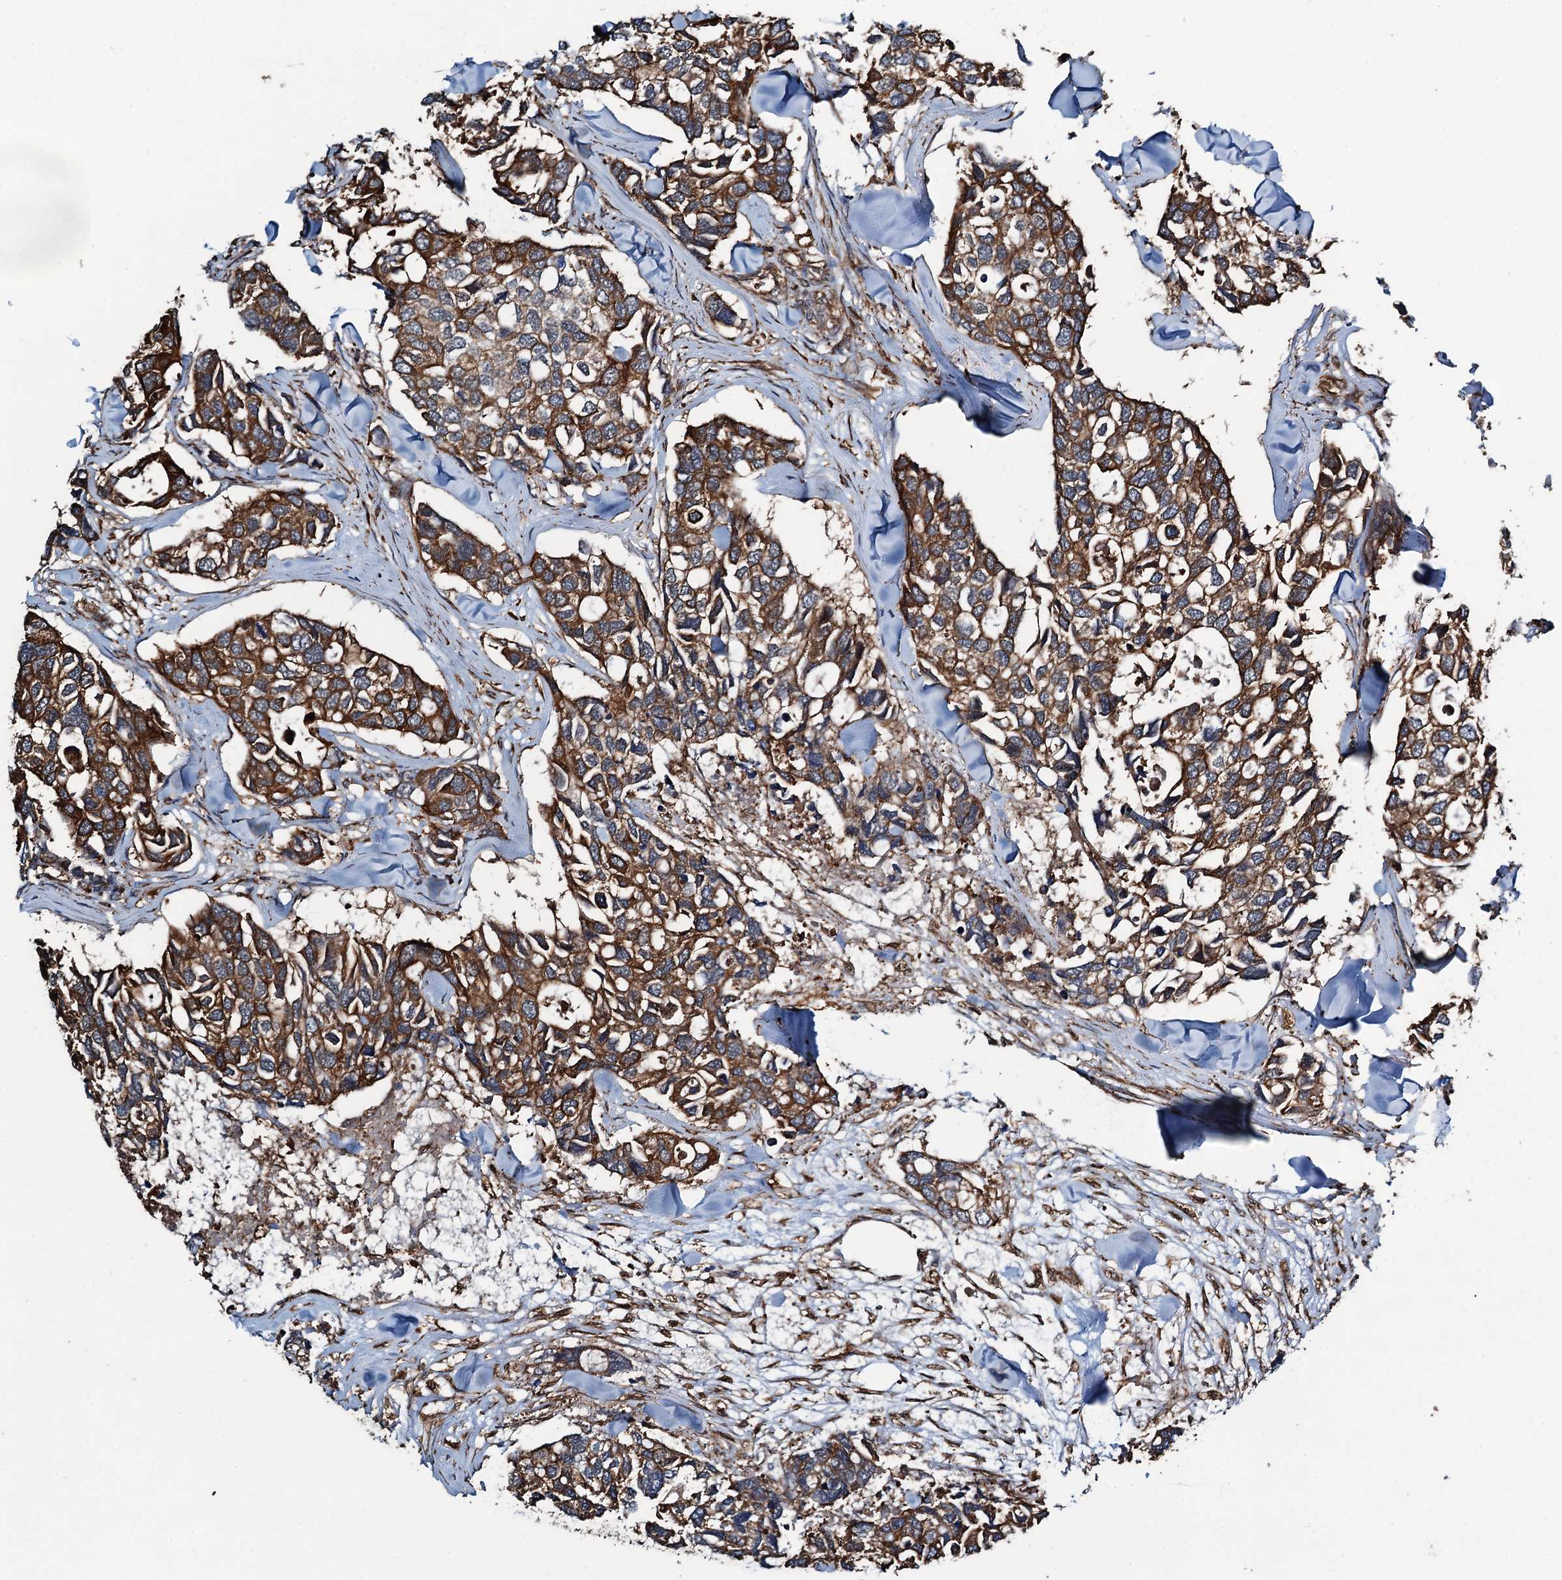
{"staining": {"intensity": "moderate", "quantity": ">75%", "location": "cytoplasmic/membranous"}, "tissue": "breast cancer", "cell_type": "Tumor cells", "image_type": "cancer", "snomed": [{"axis": "morphology", "description": "Duct carcinoma"}, {"axis": "topography", "description": "Breast"}], "caption": "Protein expression analysis of breast cancer displays moderate cytoplasmic/membranous positivity in approximately >75% of tumor cells. The staining was performed using DAB (3,3'-diaminobenzidine) to visualize the protein expression in brown, while the nuclei were stained in blue with hematoxylin (Magnification: 20x).", "gene": "WHAMM", "patient": {"sex": "female", "age": 83}}